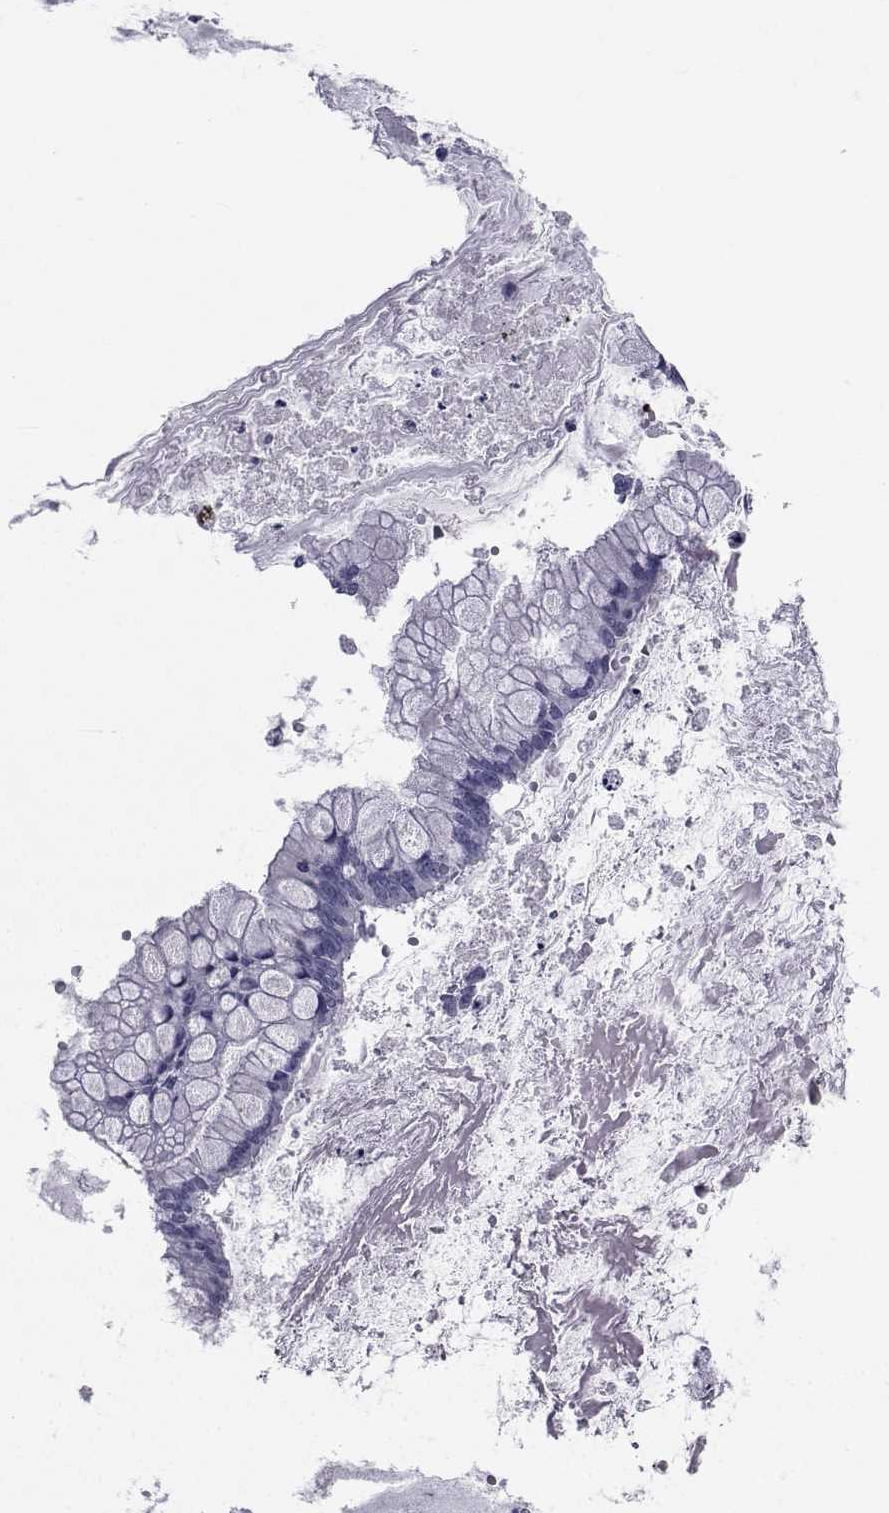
{"staining": {"intensity": "negative", "quantity": "none", "location": "none"}, "tissue": "ovarian cancer", "cell_type": "Tumor cells", "image_type": "cancer", "snomed": [{"axis": "morphology", "description": "Cystadenocarcinoma, mucinous, NOS"}, {"axis": "topography", "description": "Ovary"}], "caption": "The image shows no staining of tumor cells in ovarian cancer.", "gene": "CHRNA1", "patient": {"sex": "female", "age": 67}}